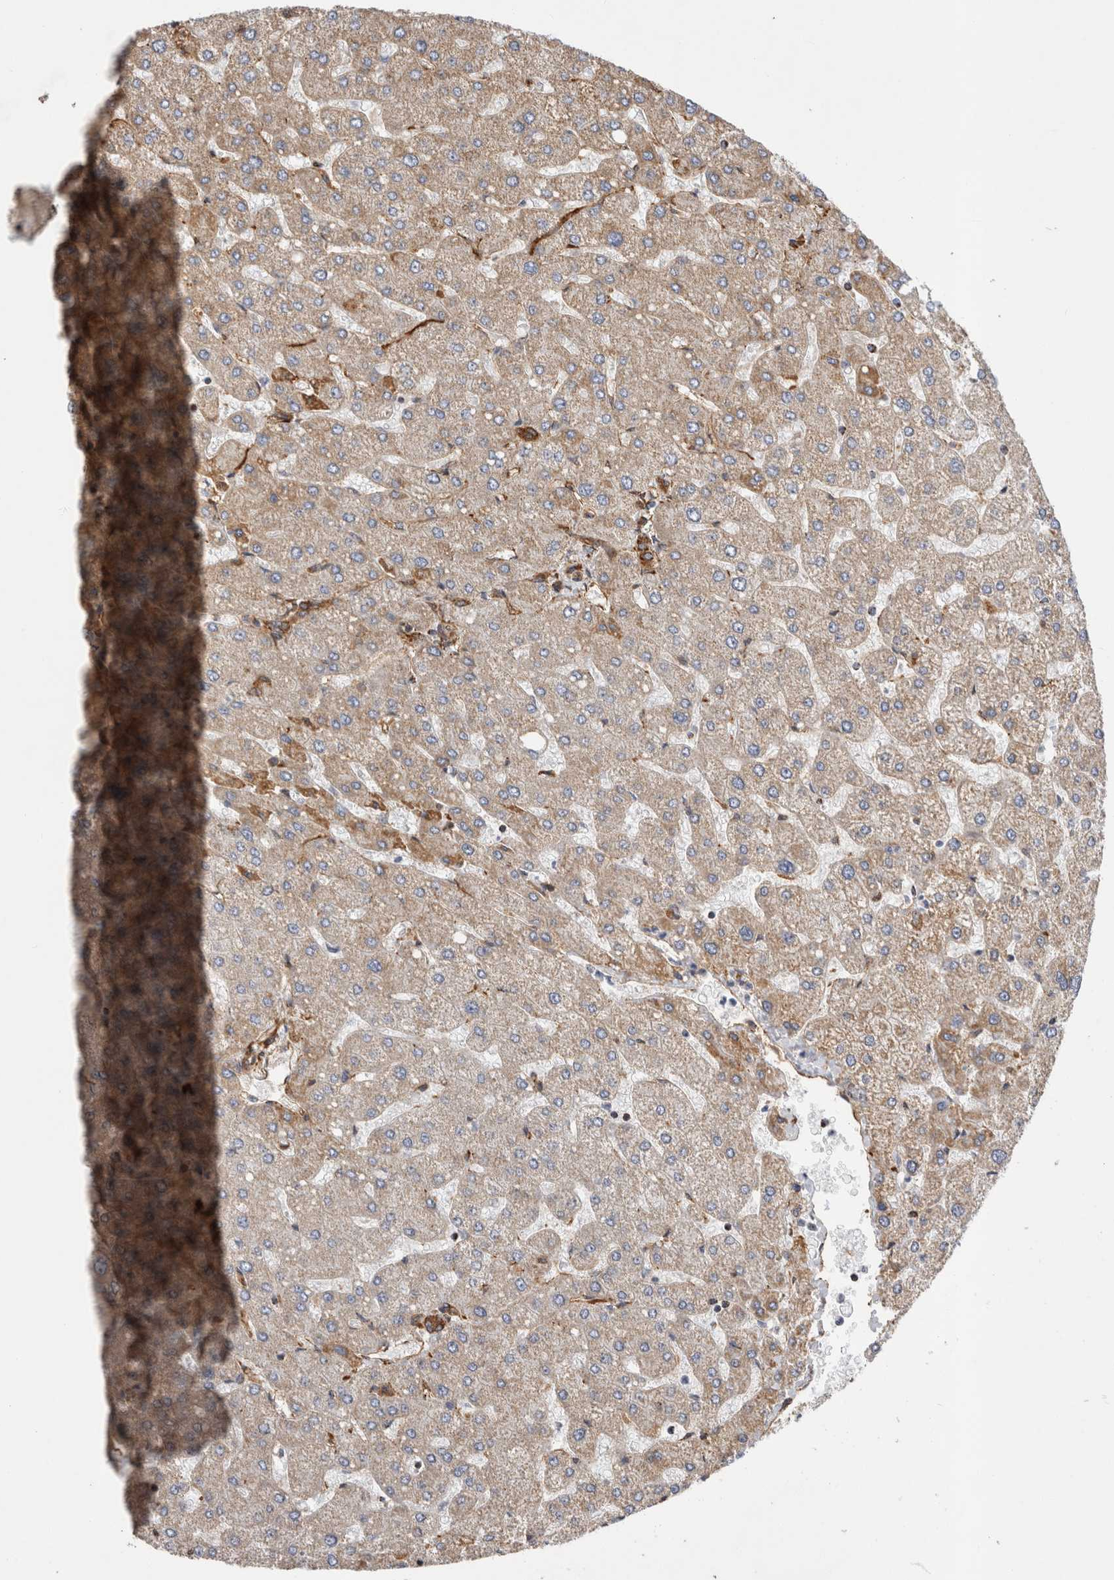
{"staining": {"intensity": "strong", "quantity": ">75%", "location": "cytoplasmic/membranous"}, "tissue": "liver", "cell_type": "Cholangiocytes", "image_type": "normal", "snomed": [{"axis": "morphology", "description": "Normal tissue, NOS"}, {"axis": "topography", "description": "Liver"}], "caption": "IHC (DAB) staining of normal human liver shows strong cytoplasmic/membranous protein positivity in about >75% of cholangiocytes. (DAB (3,3'-diaminobenzidine) IHC, brown staining for protein, blue staining for nuclei).", "gene": "ZNF397", "patient": {"sex": "male", "age": 55}}